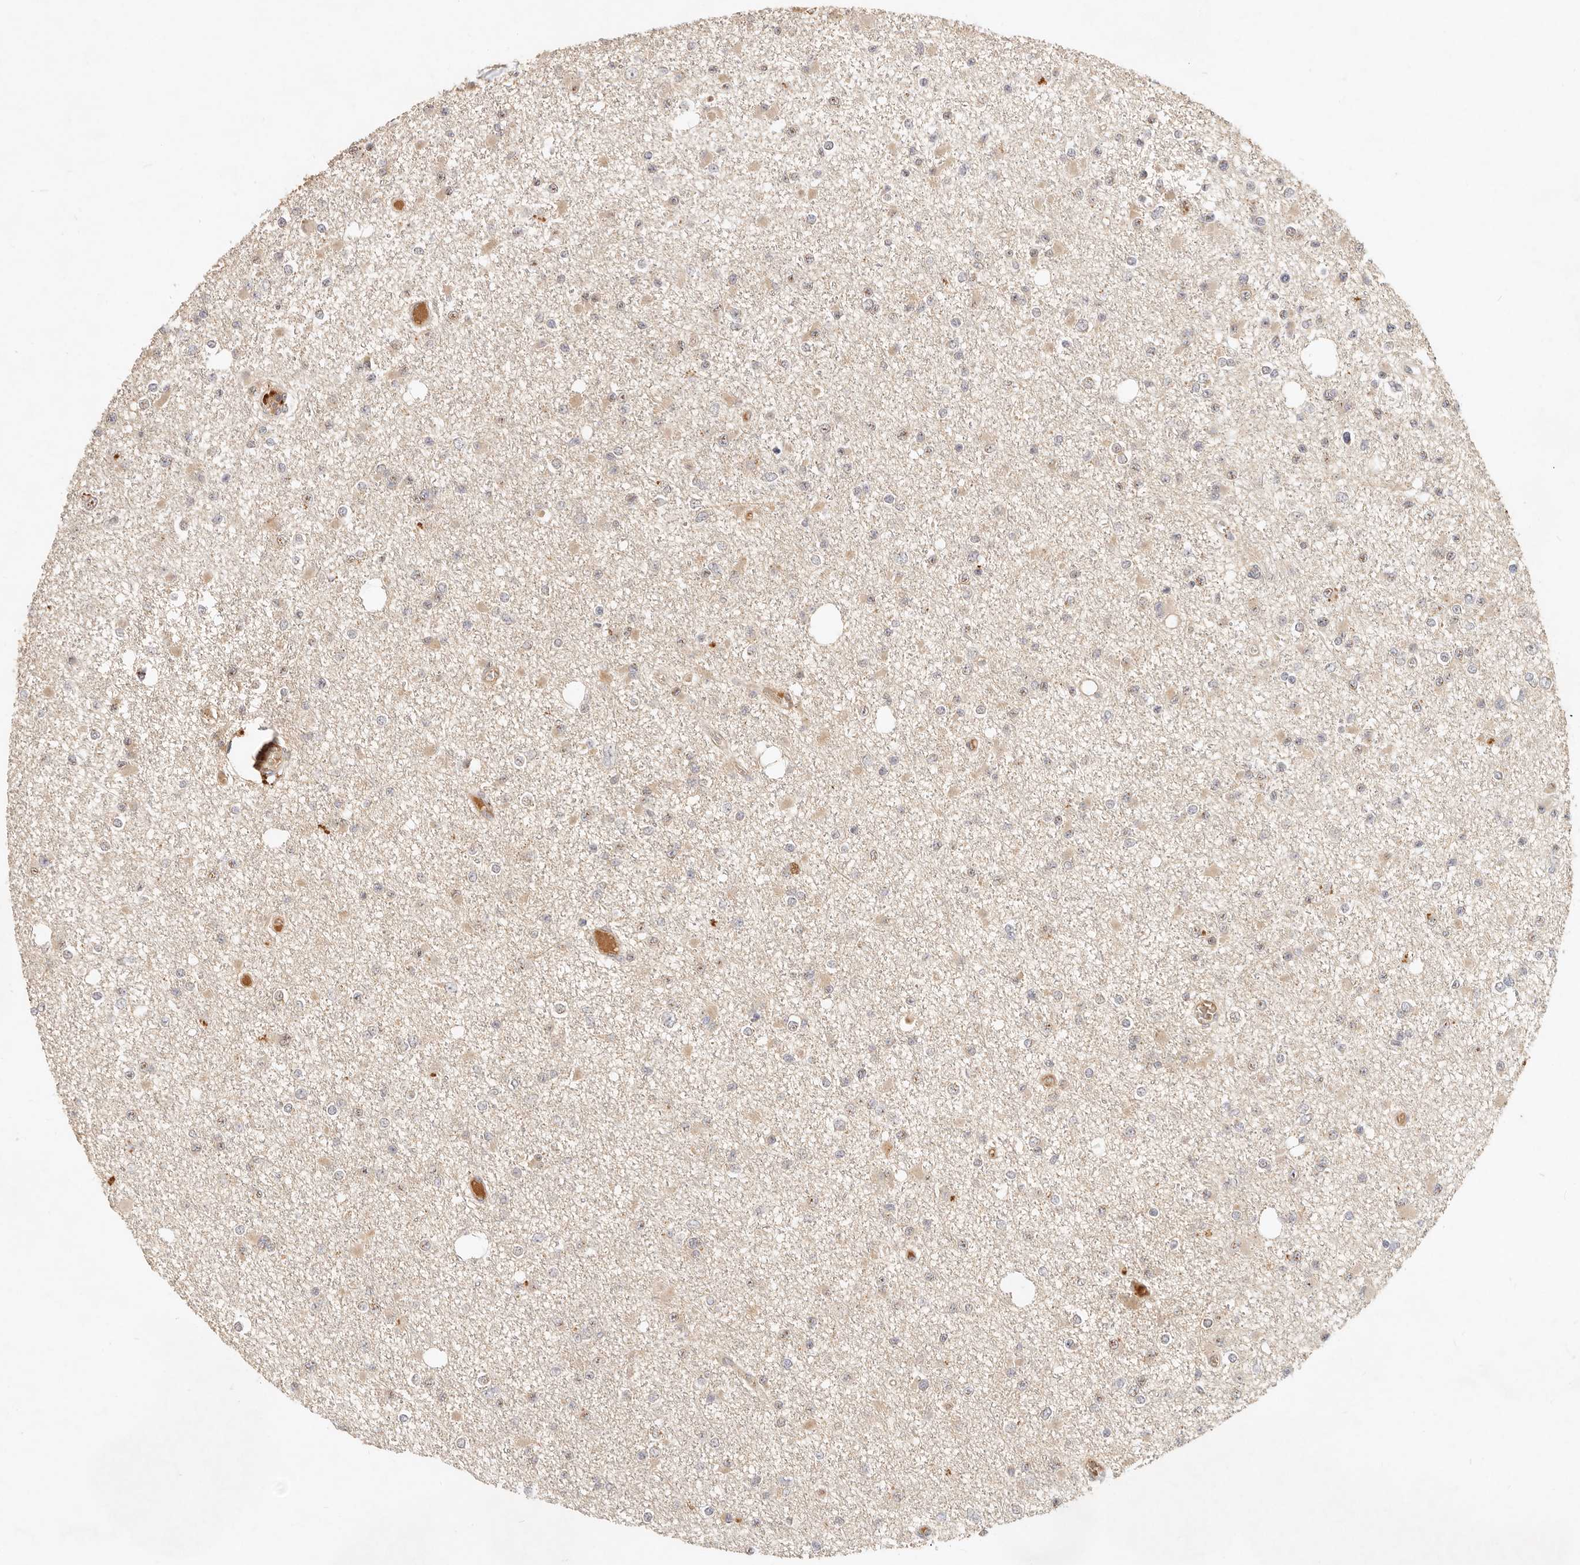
{"staining": {"intensity": "weak", "quantity": "<25%", "location": "cytoplasmic/membranous"}, "tissue": "glioma", "cell_type": "Tumor cells", "image_type": "cancer", "snomed": [{"axis": "morphology", "description": "Glioma, malignant, Low grade"}, {"axis": "topography", "description": "Brain"}], "caption": "A micrograph of malignant glioma (low-grade) stained for a protein shows no brown staining in tumor cells.", "gene": "FREM2", "patient": {"sex": "female", "age": 22}}